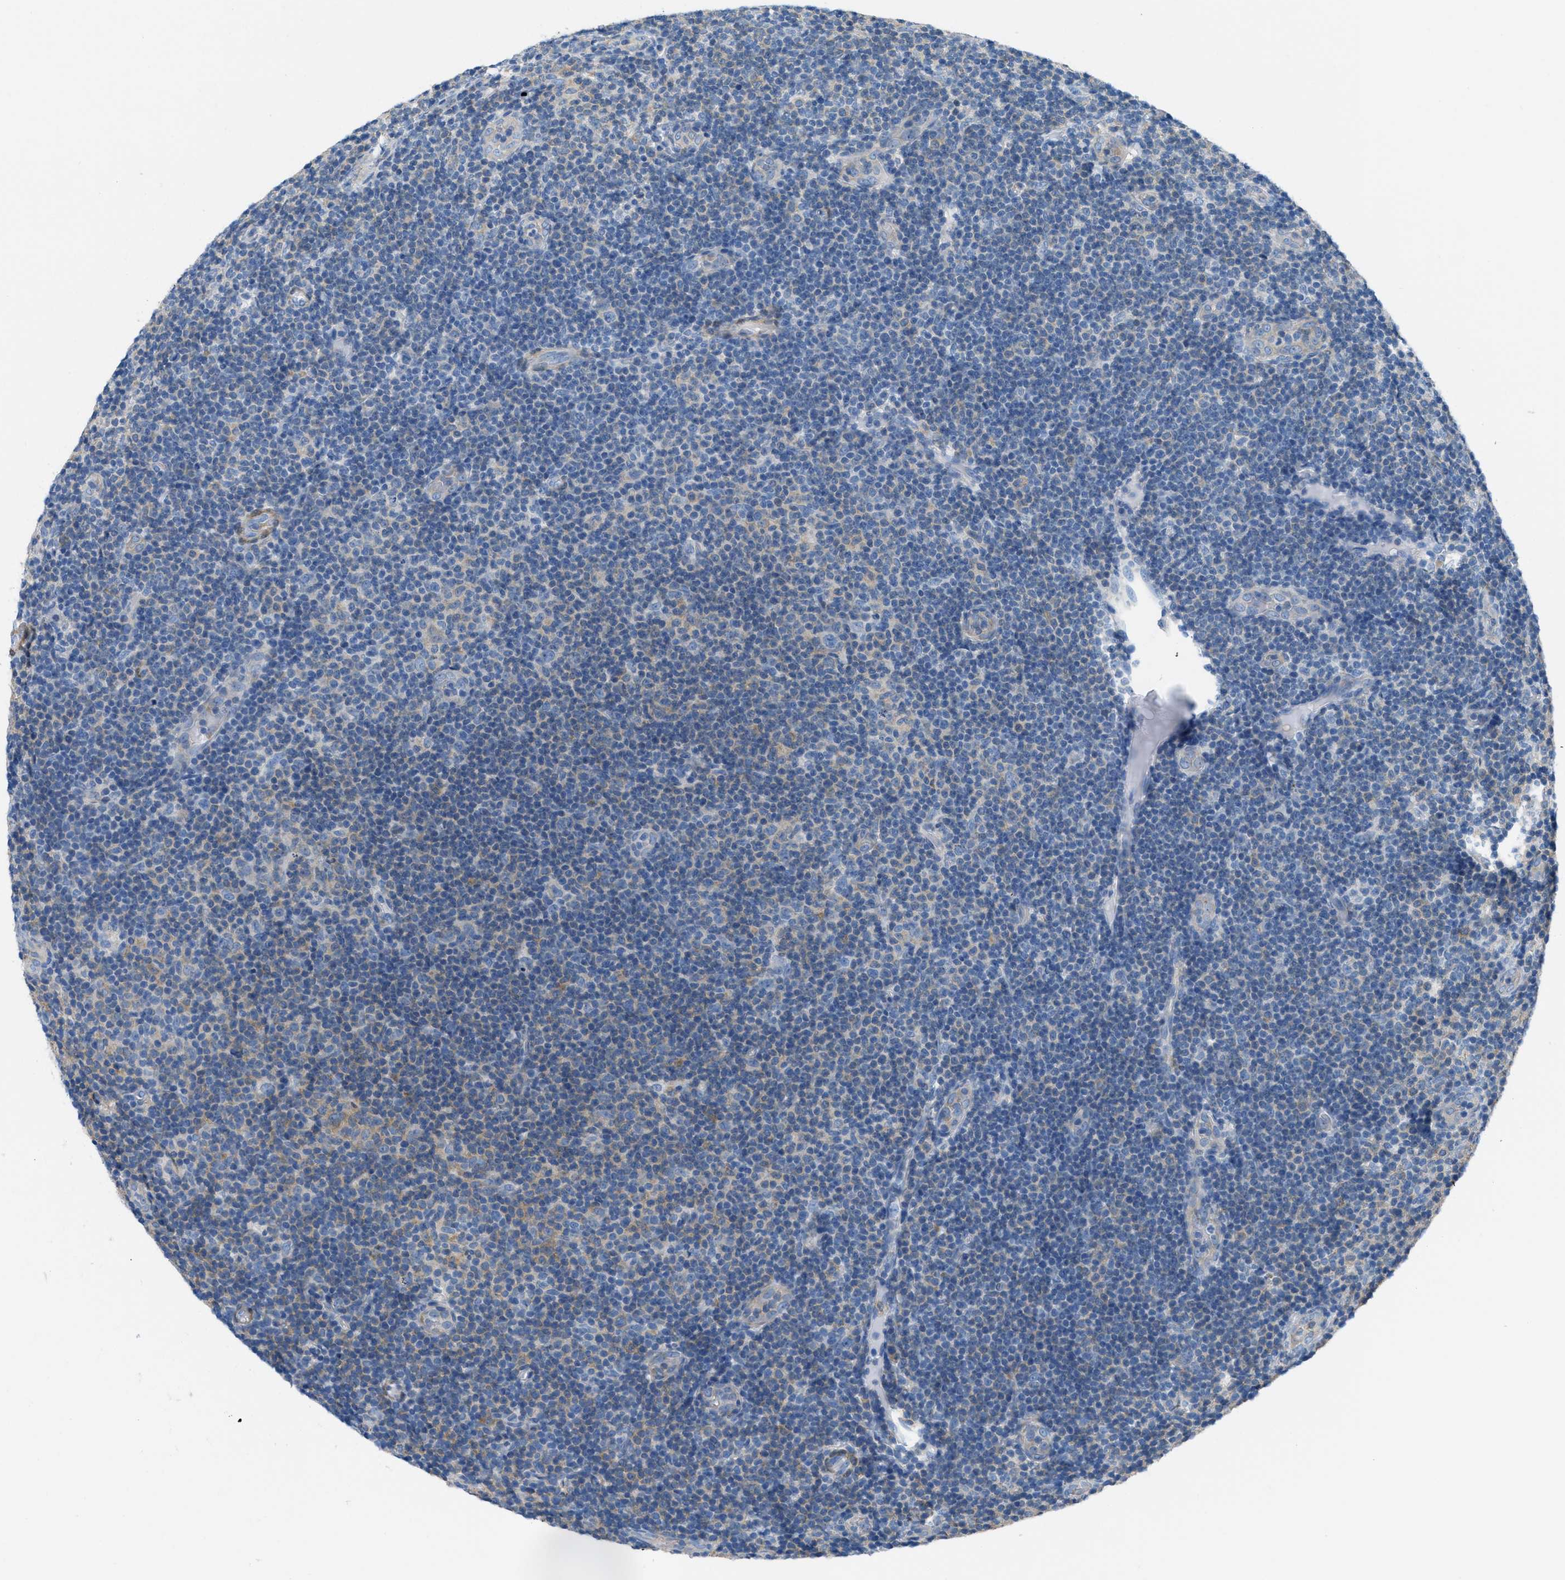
{"staining": {"intensity": "weak", "quantity": "25%-75%", "location": "cytoplasmic/membranous"}, "tissue": "lymphoma", "cell_type": "Tumor cells", "image_type": "cancer", "snomed": [{"axis": "morphology", "description": "Malignant lymphoma, non-Hodgkin's type, Low grade"}, {"axis": "topography", "description": "Lymph node"}], "caption": "Protein expression analysis of human lymphoma reveals weak cytoplasmic/membranous positivity in about 25%-75% of tumor cells.", "gene": "MAPRE2", "patient": {"sex": "male", "age": 83}}